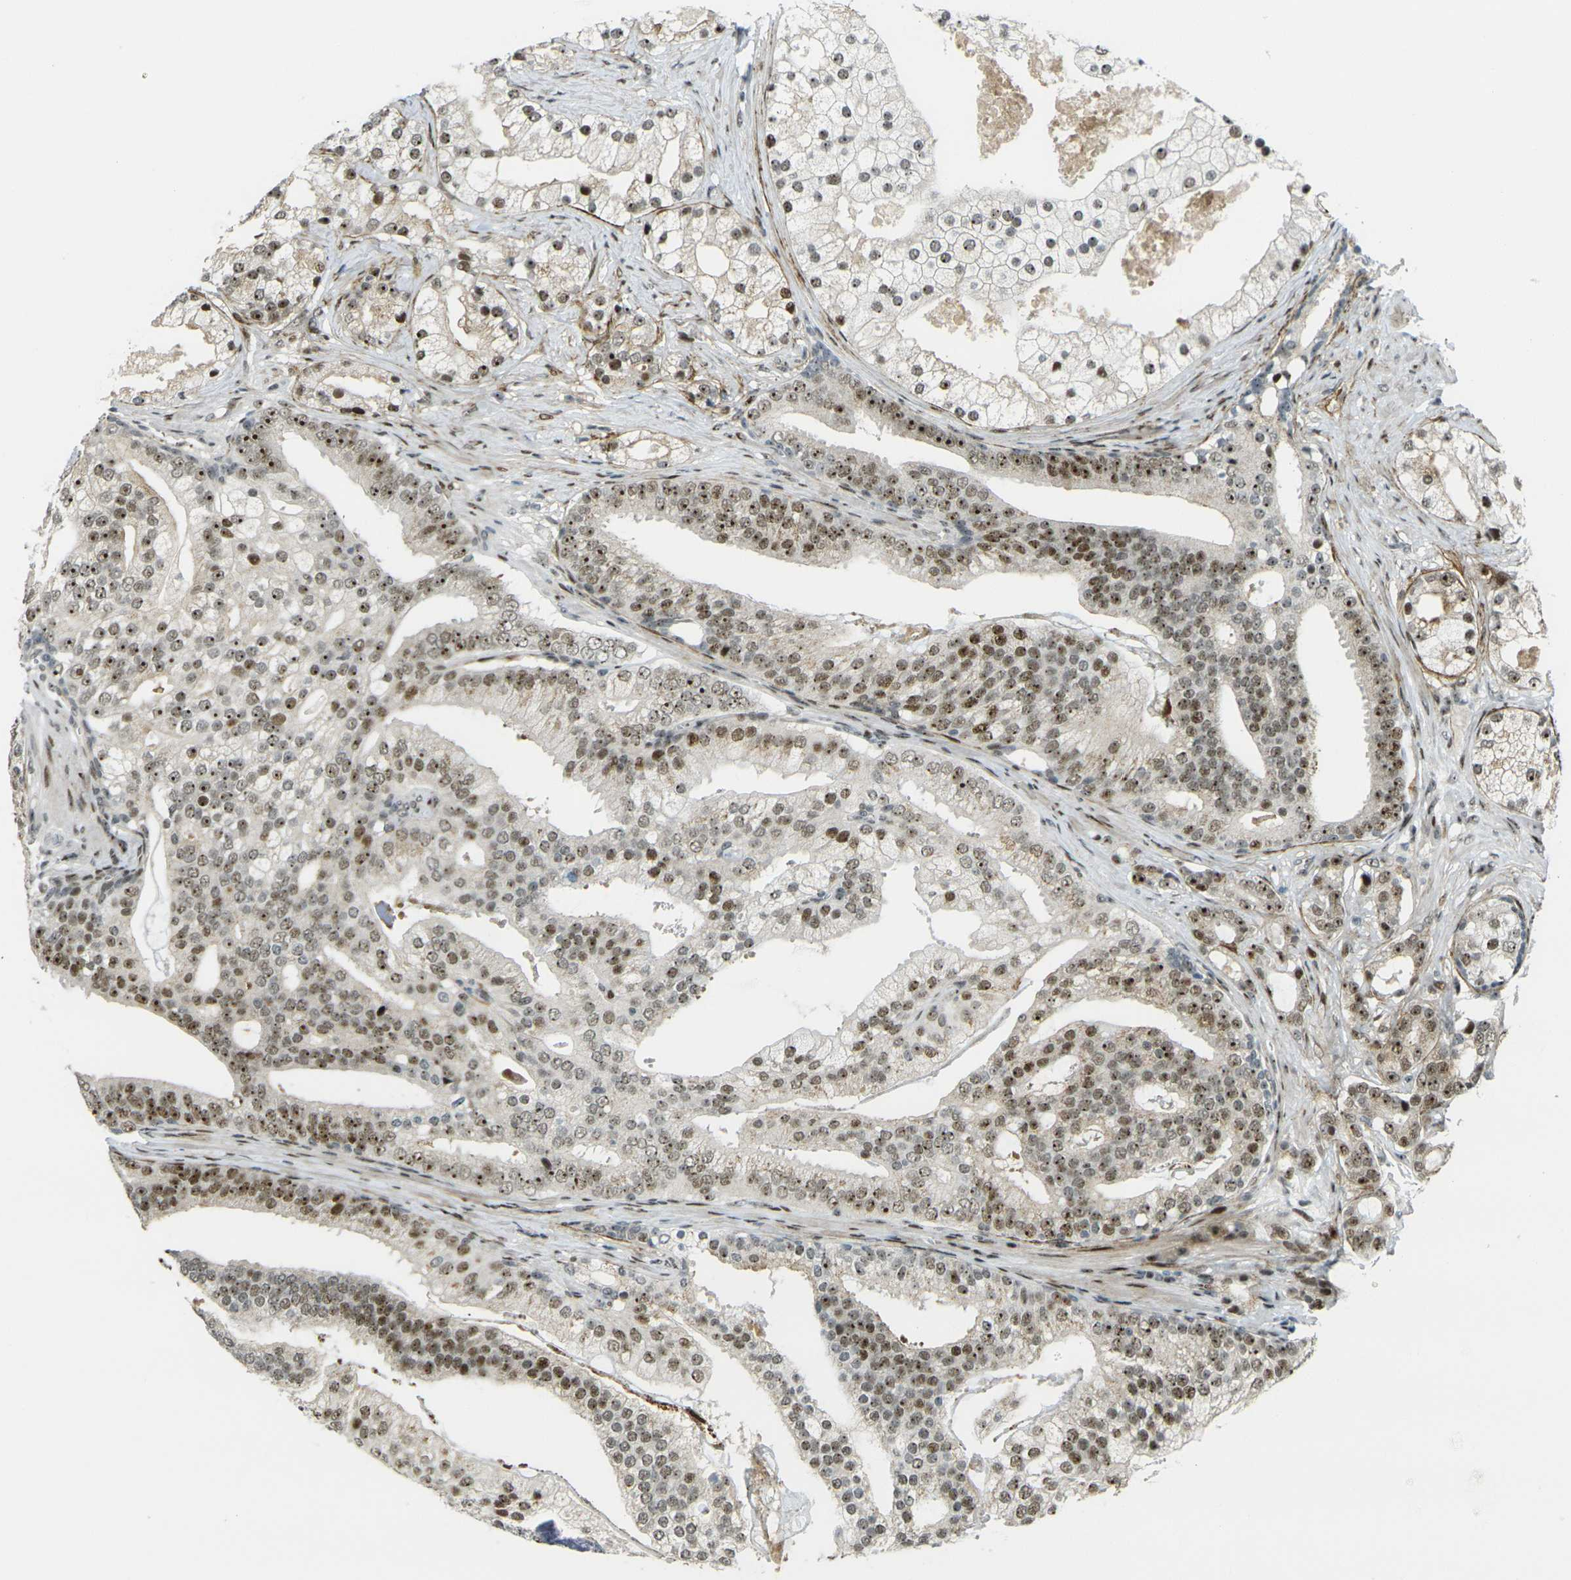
{"staining": {"intensity": "strong", "quantity": ">75%", "location": "nuclear"}, "tissue": "prostate cancer", "cell_type": "Tumor cells", "image_type": "cancer", "snomed": [{"axis": "morphology", "description": "Adenocarcinoma, Low grade"}, {"axis": "topography", "description": "Prostate"}], "caption": "High-power microscopy captured an immunohistochemistry histopathology image of adenocarcinoma (low-grade) (prostate), revealing strong nuclear staining in about >75% of tumor cells.", "gene": "UBE2C", "patient": {"sex": "male", "age": 58}}